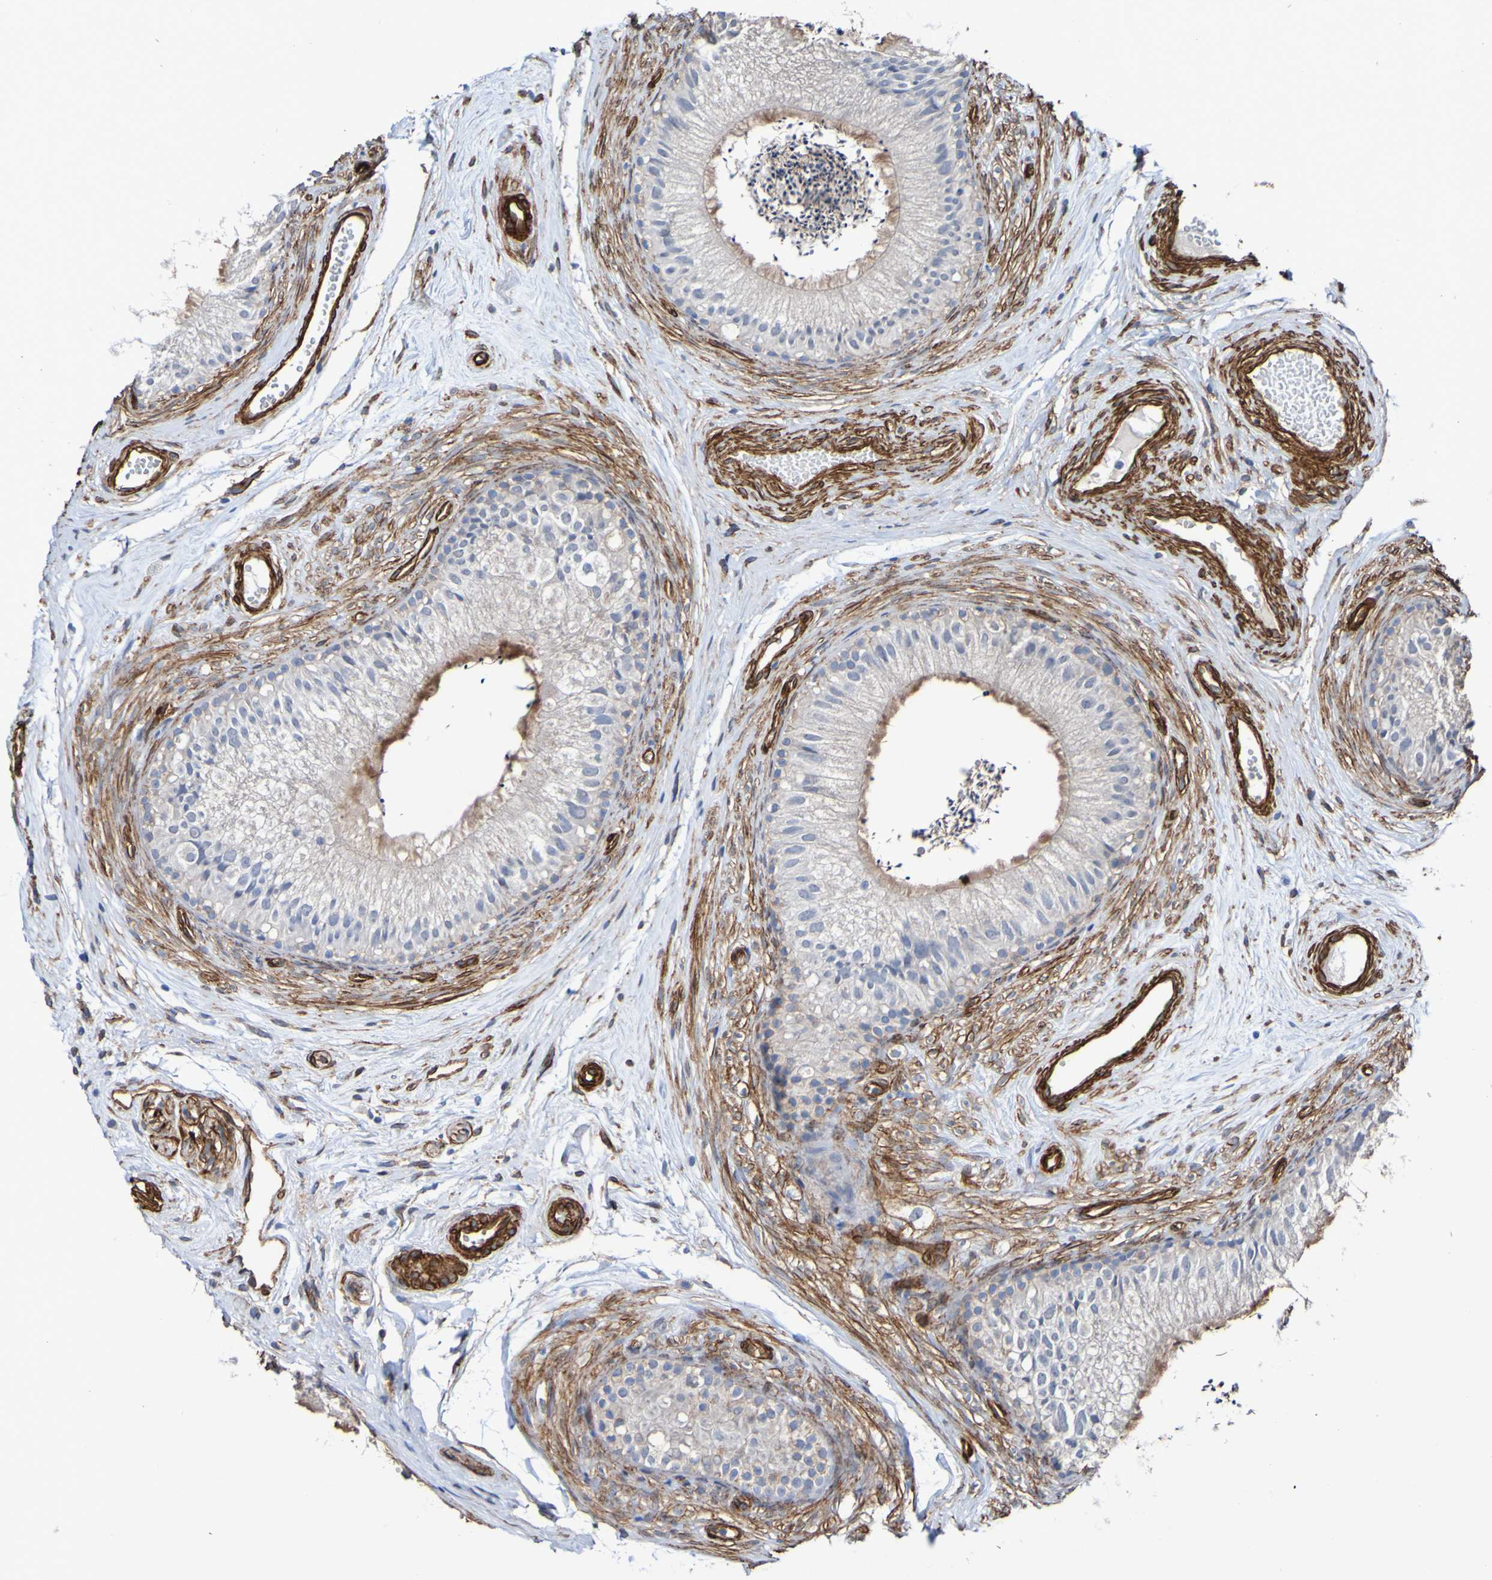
{"staining": {"intensity": "weak", "quantity": "25%-75%", "location": "cytoplasmic/membranous"}, "tissue": "epididymis", "cell_type": "Glandular cells", "image_type": "normal", "snomed": [{"axis": "morphology", "description": "Normal tissue, NOS"}, {"axis": "topography", "description": "Epididymis"}], "caption": "Protein expression by immunohistochemistry (IHC) exhibits weak cytoplasmic/membranous staining in about 25%-75% of glandular cells in benign epididymis.", "gene": "ELMOD3", "patient": {"sex": "male", "age": 56}}